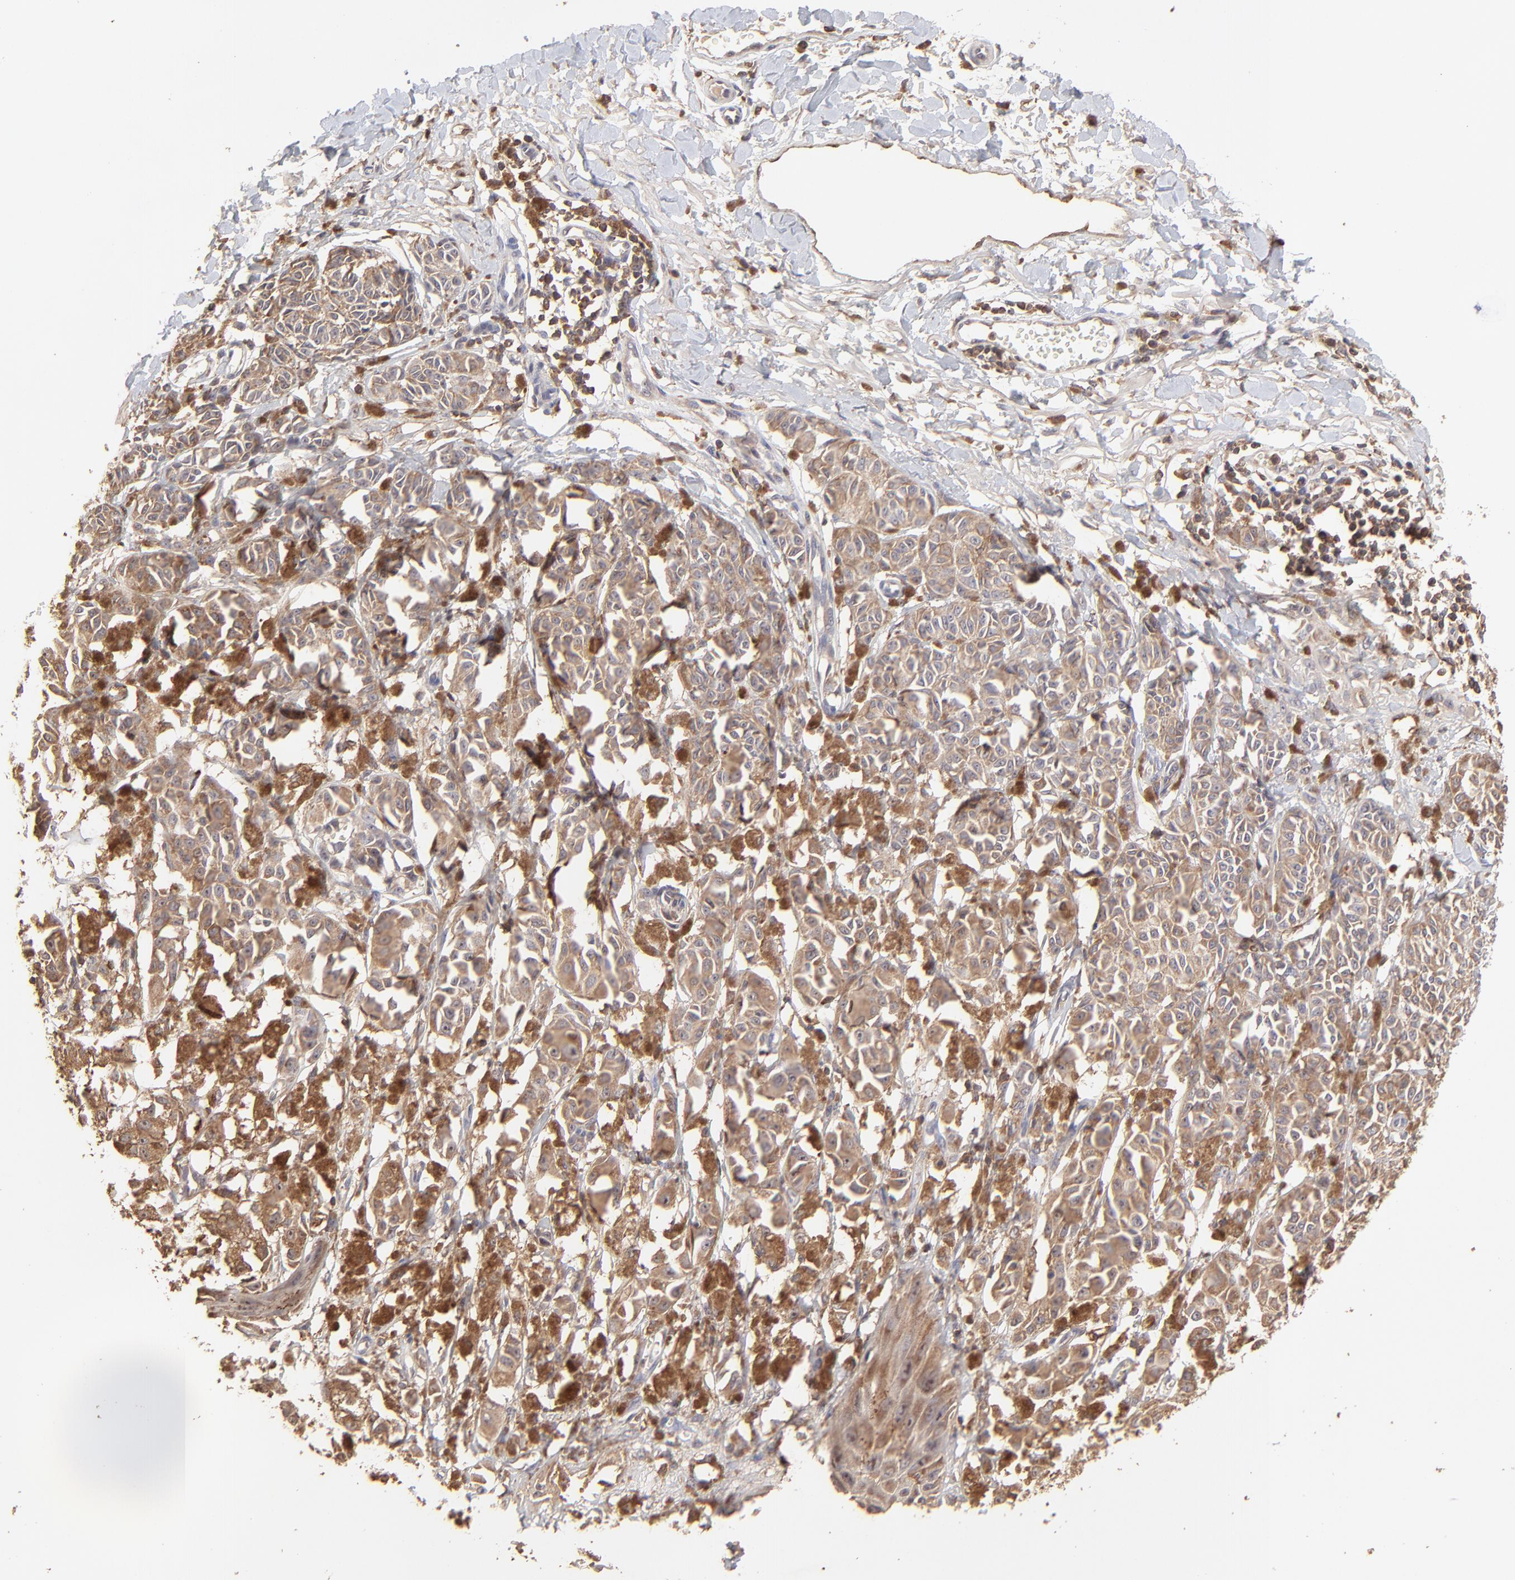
{"staining": {"intensity": "moderate", "quantity": ">75%", "location": "cytoplasmic/membranous"}, "tissue": "melanoma", "cell_type": "Tumor cells", "image_type": "cancer", "snomed": [{"axis": "morphology", "description": "Malignant melanoma, NOS"}, {"axis": "topography", "description": "Skin"}], "caption": "Melanoma stained with a protein marker exhibits moderate staining in tumor cells.", "gene": "STON2", "patient": {"sex": "male", "age": 76}}